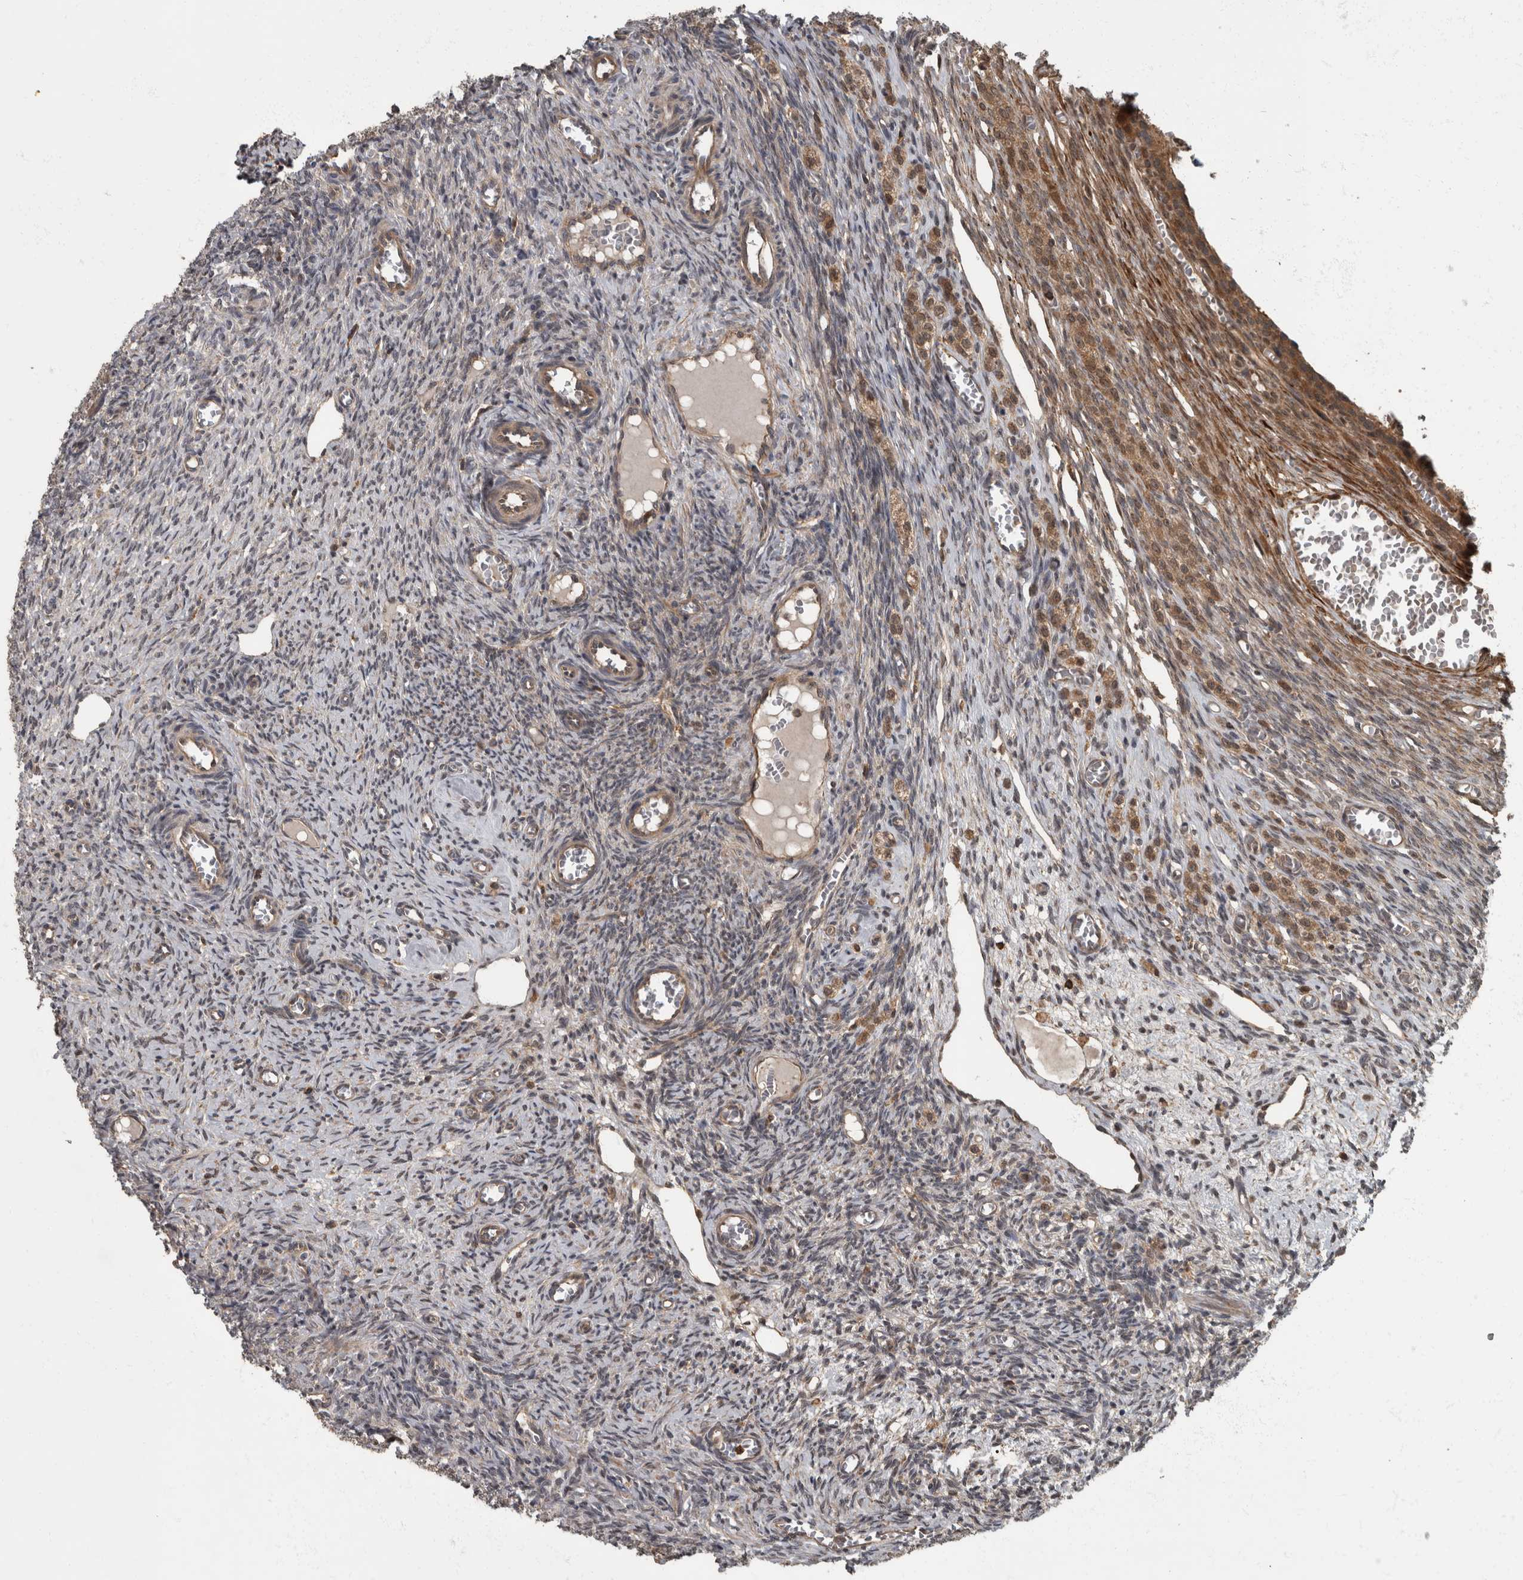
{"staining": {"intensity": "weak", "quantity": "25%-75%", "location": "cytoplasmic/membranous"}, "tissue": "ovary", "cell_type": "Ovarian stroma cells", "image_type": "normal", "snomed": [{"axis": "morphology", "description": "Normal tissue, NOS"}, {"axis": "topography", "description": "Ovary"}], "caption": "Immunohistochemistry (IHC) image of normal human ovary stained for a protein (brown), which demonstrates low levels of weak cytoplasmic/membranous staining in approximately 25%-75% of ovarian stroma cells.", "gene": "RABGGTB", "patient": {"sex": "female", "age": 27}}